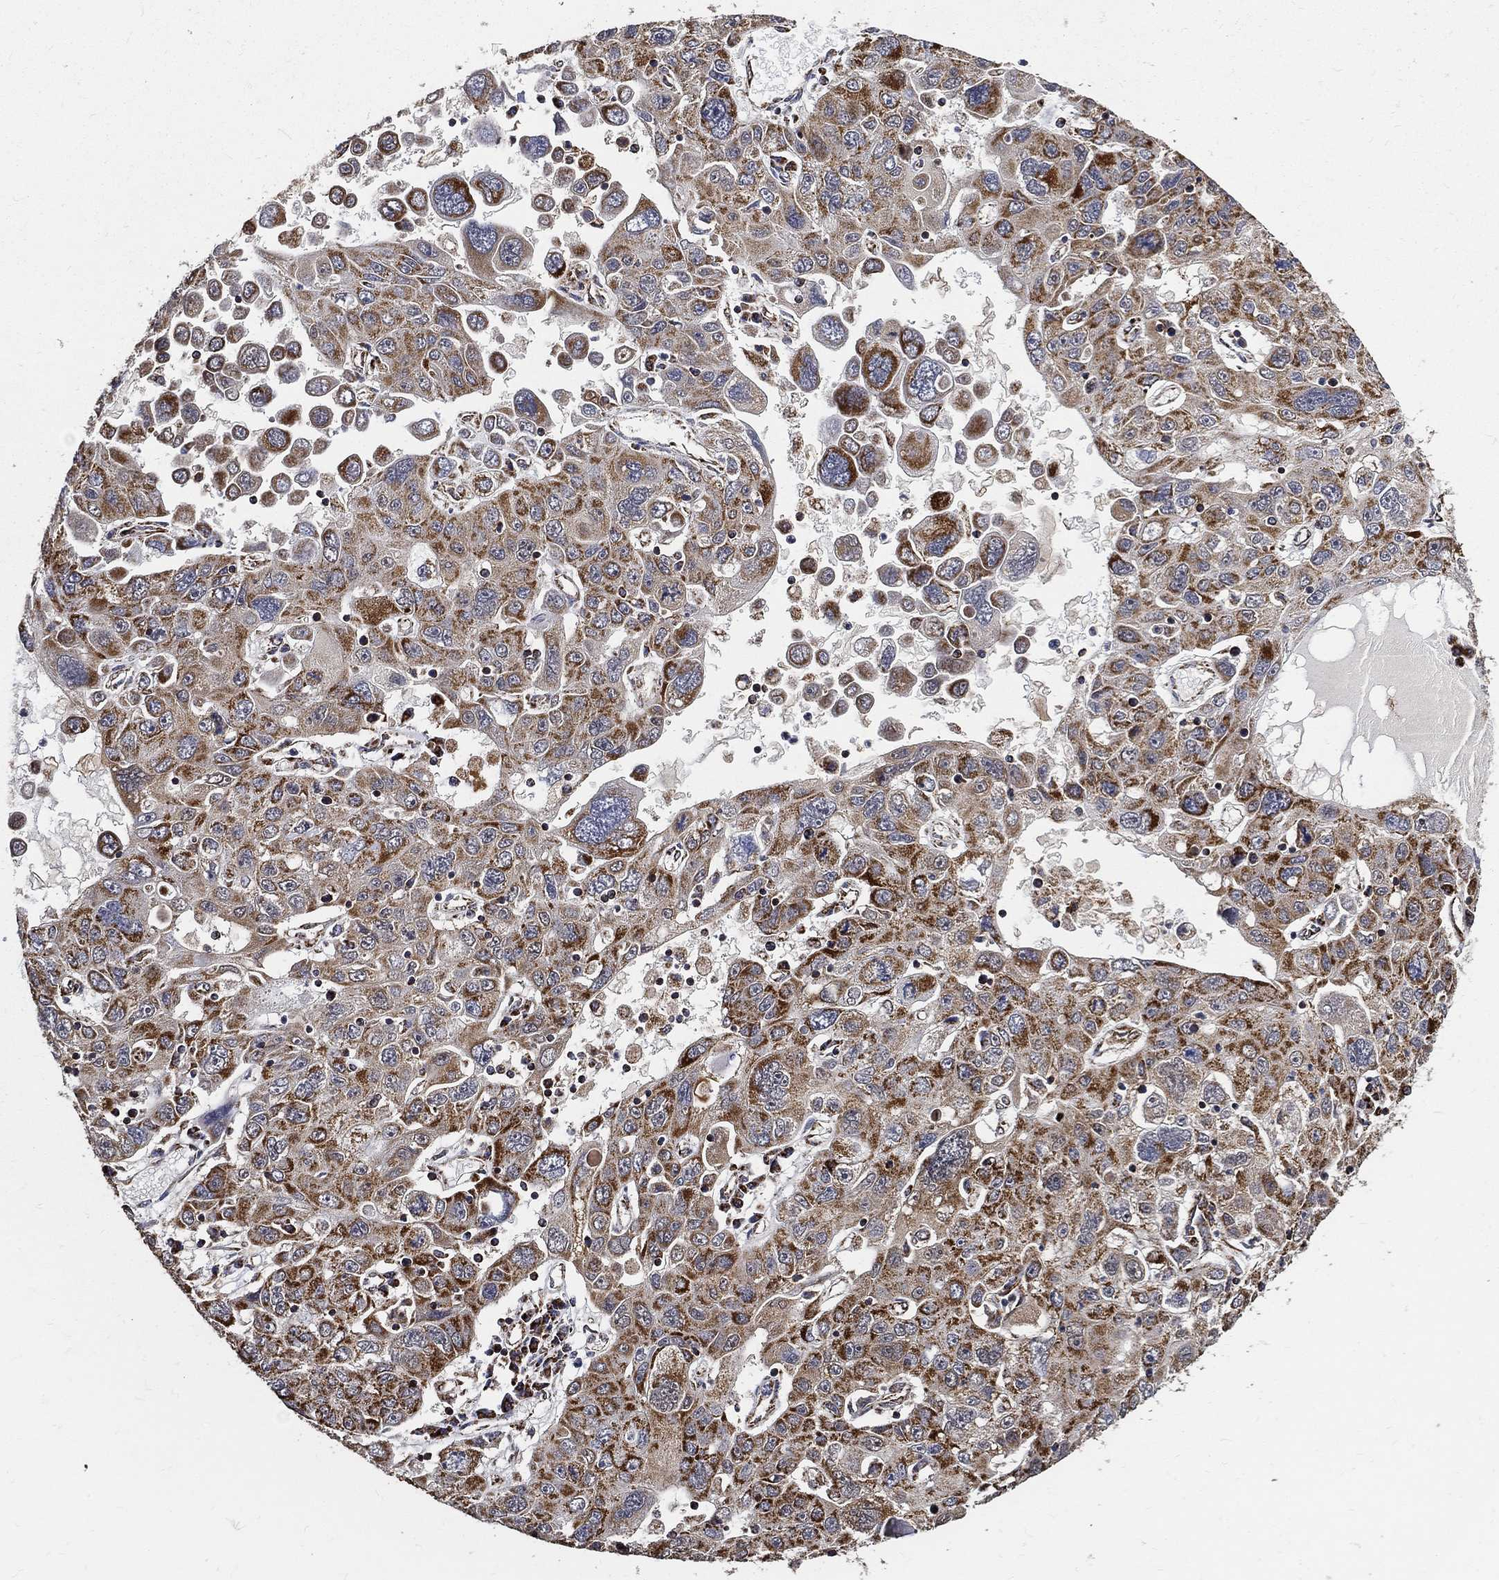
{"staining": {"intensity": "strong", "quantity": "25%-75%", "location": "cytoplasmic/membranous"}, "tissue": "stomach cancer", "cell_type": "Tumor cells", "image_type": "cancer", "snomed": [{"axis": "morphology", "description": "Adenocarcinoma, NOS"}, {"axis": "topography", "description": "Stomach"}], "caption": "Human adenocarcinoma (stomach) stained for a protein (brown) displays strong cytoplasmic/membranous positive staining in approximately 25%-75% of tumor cells.", "gene": "NDUFAB1", "patient": {"sex": "male", "age": 56}}